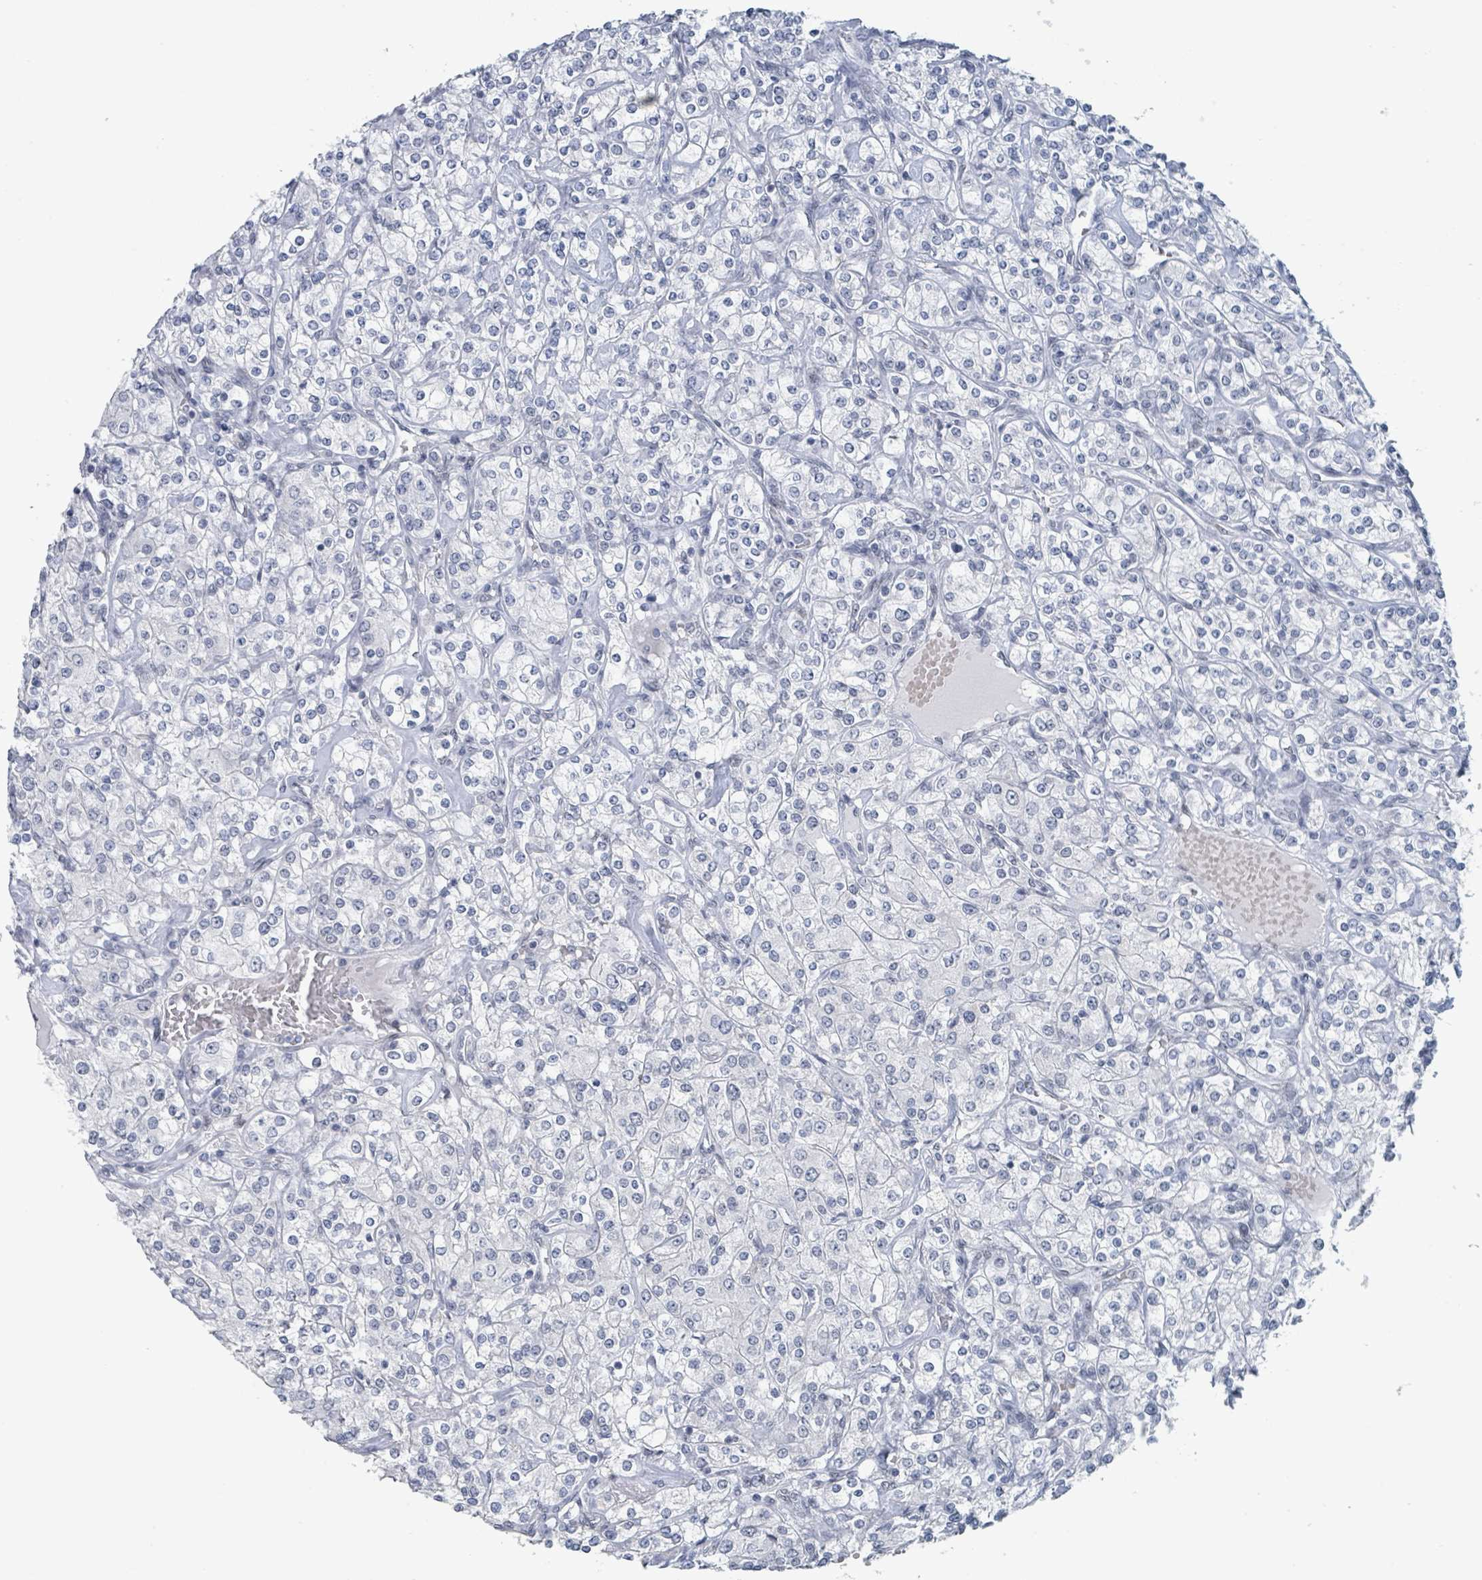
{"staining": {"intensity": "negative", "quantity": "none", "location": "none"}, "tissue": "renal cancer", "cell_type": "Tumor cells", "image_type": "cancer", "snomed": [{"axis": "morphology", "description": "Adenocarcinoma, NOS"}, {"axis": "topography", "description": "Kidney"}], "caption": "High magnification brightfield microscopy of renal adenocarcinoma stained with DAB (3,3'-diaminobenzidine) (brown) and counterstained with hematoxylin (blue): tumor cells show no significant expression.", "gene": "EHMT2", "patient": {"sex": "male", "age": 77}}